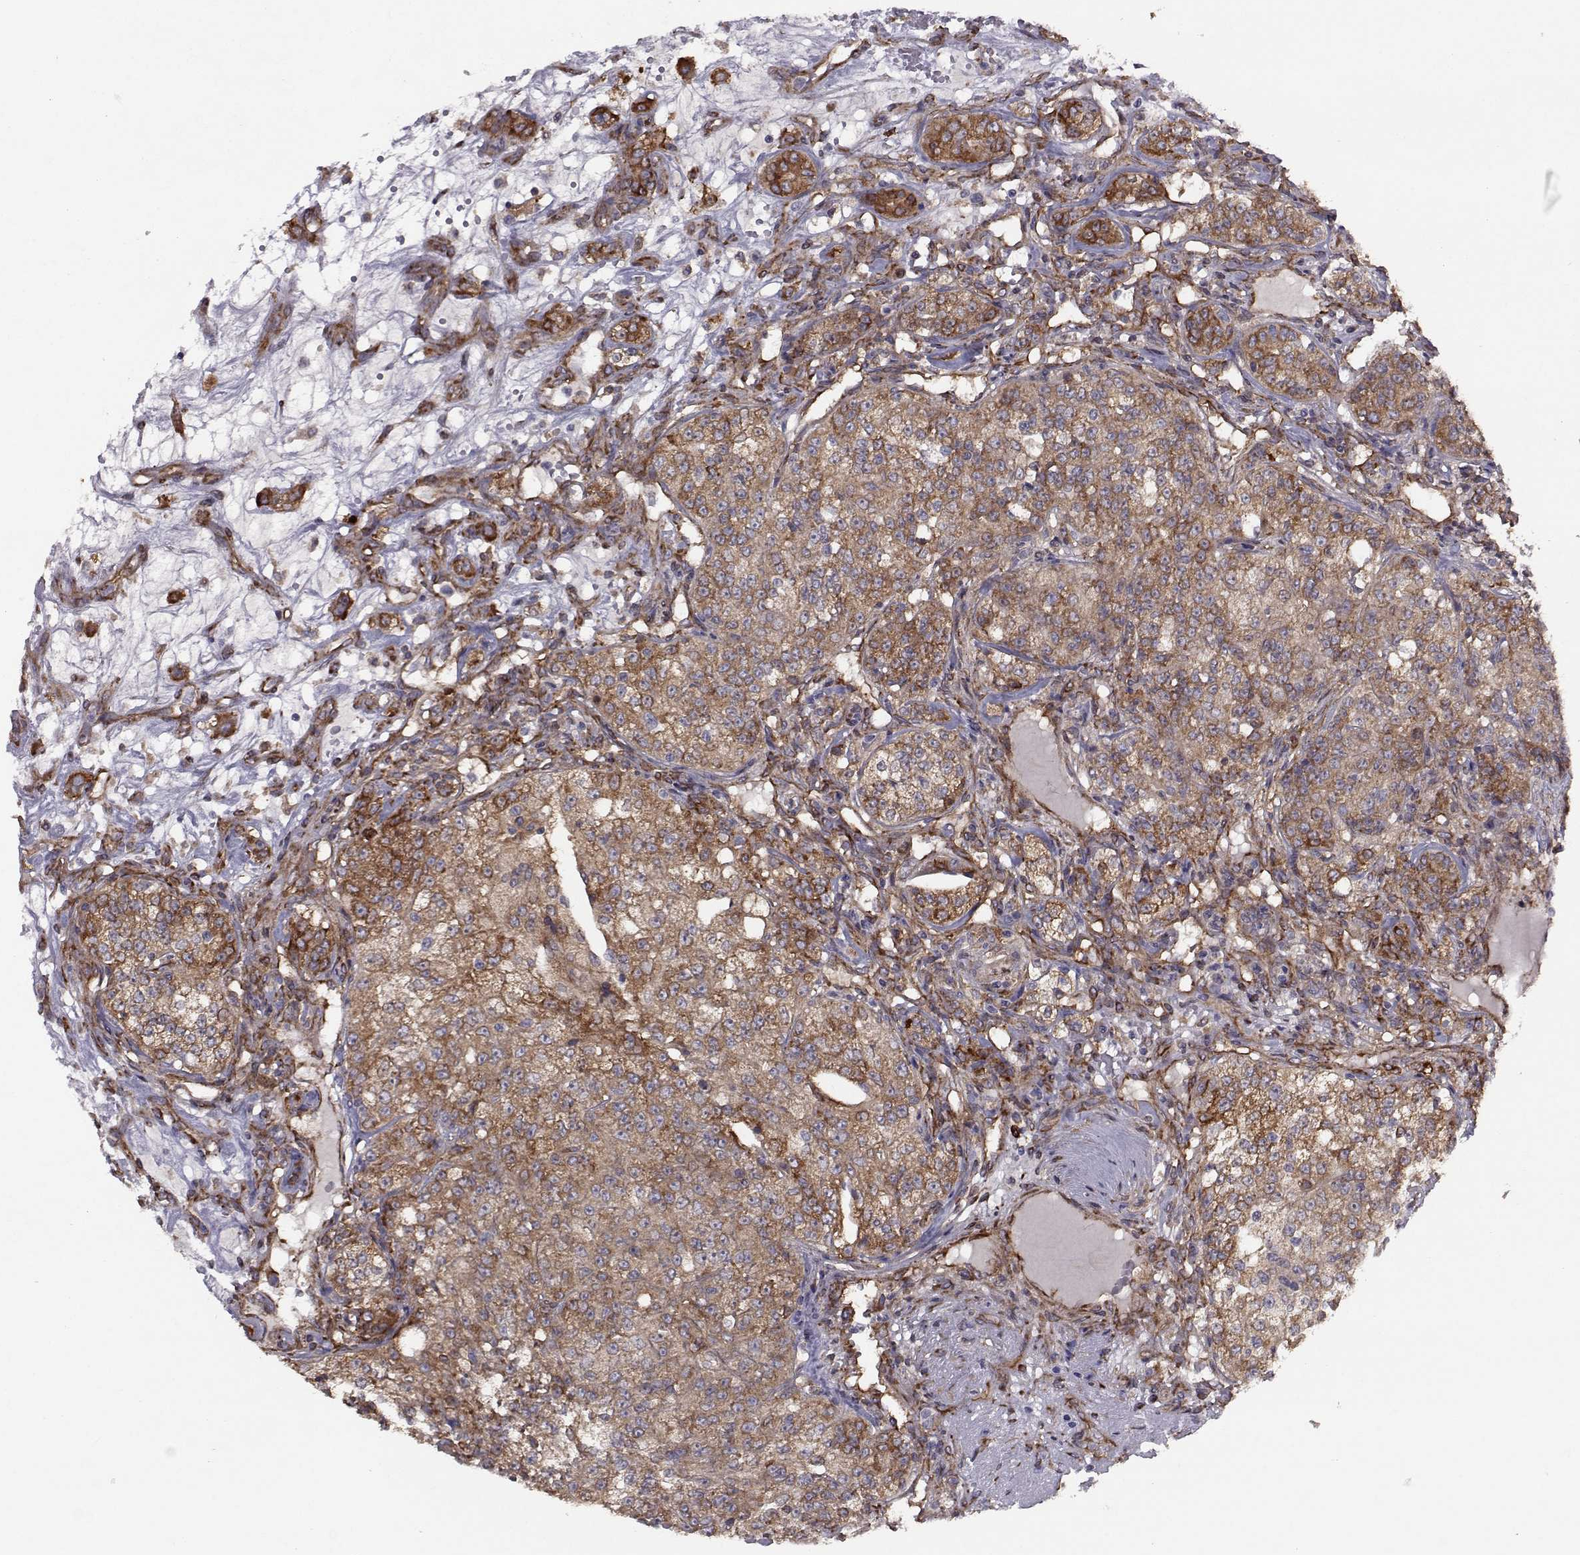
{"staining": {"intensity": "moderate", "quantity": ">75%", "location": "cytoplasmic/membranous"}, "tissue": "renal cancer", "cell_type": "Tumor cells", "image_type": "cancer", "snomed": [{"axis": "morphology", "description": "Adenocarcinoma, NOS"}, {"axis": "topography", "description": "Kidney"}], "caption": "Protein expression analysis of human renal cancer reveals moderate cytoplasmic/membranous positivity in approximately >75% of tumor cells. (DAB (3,3'-diaminobenzidine) IHC with brightfield microscopy, high magnification).", "gene": "TRIP10", "patient": {"sex": "female", "age": 63}}